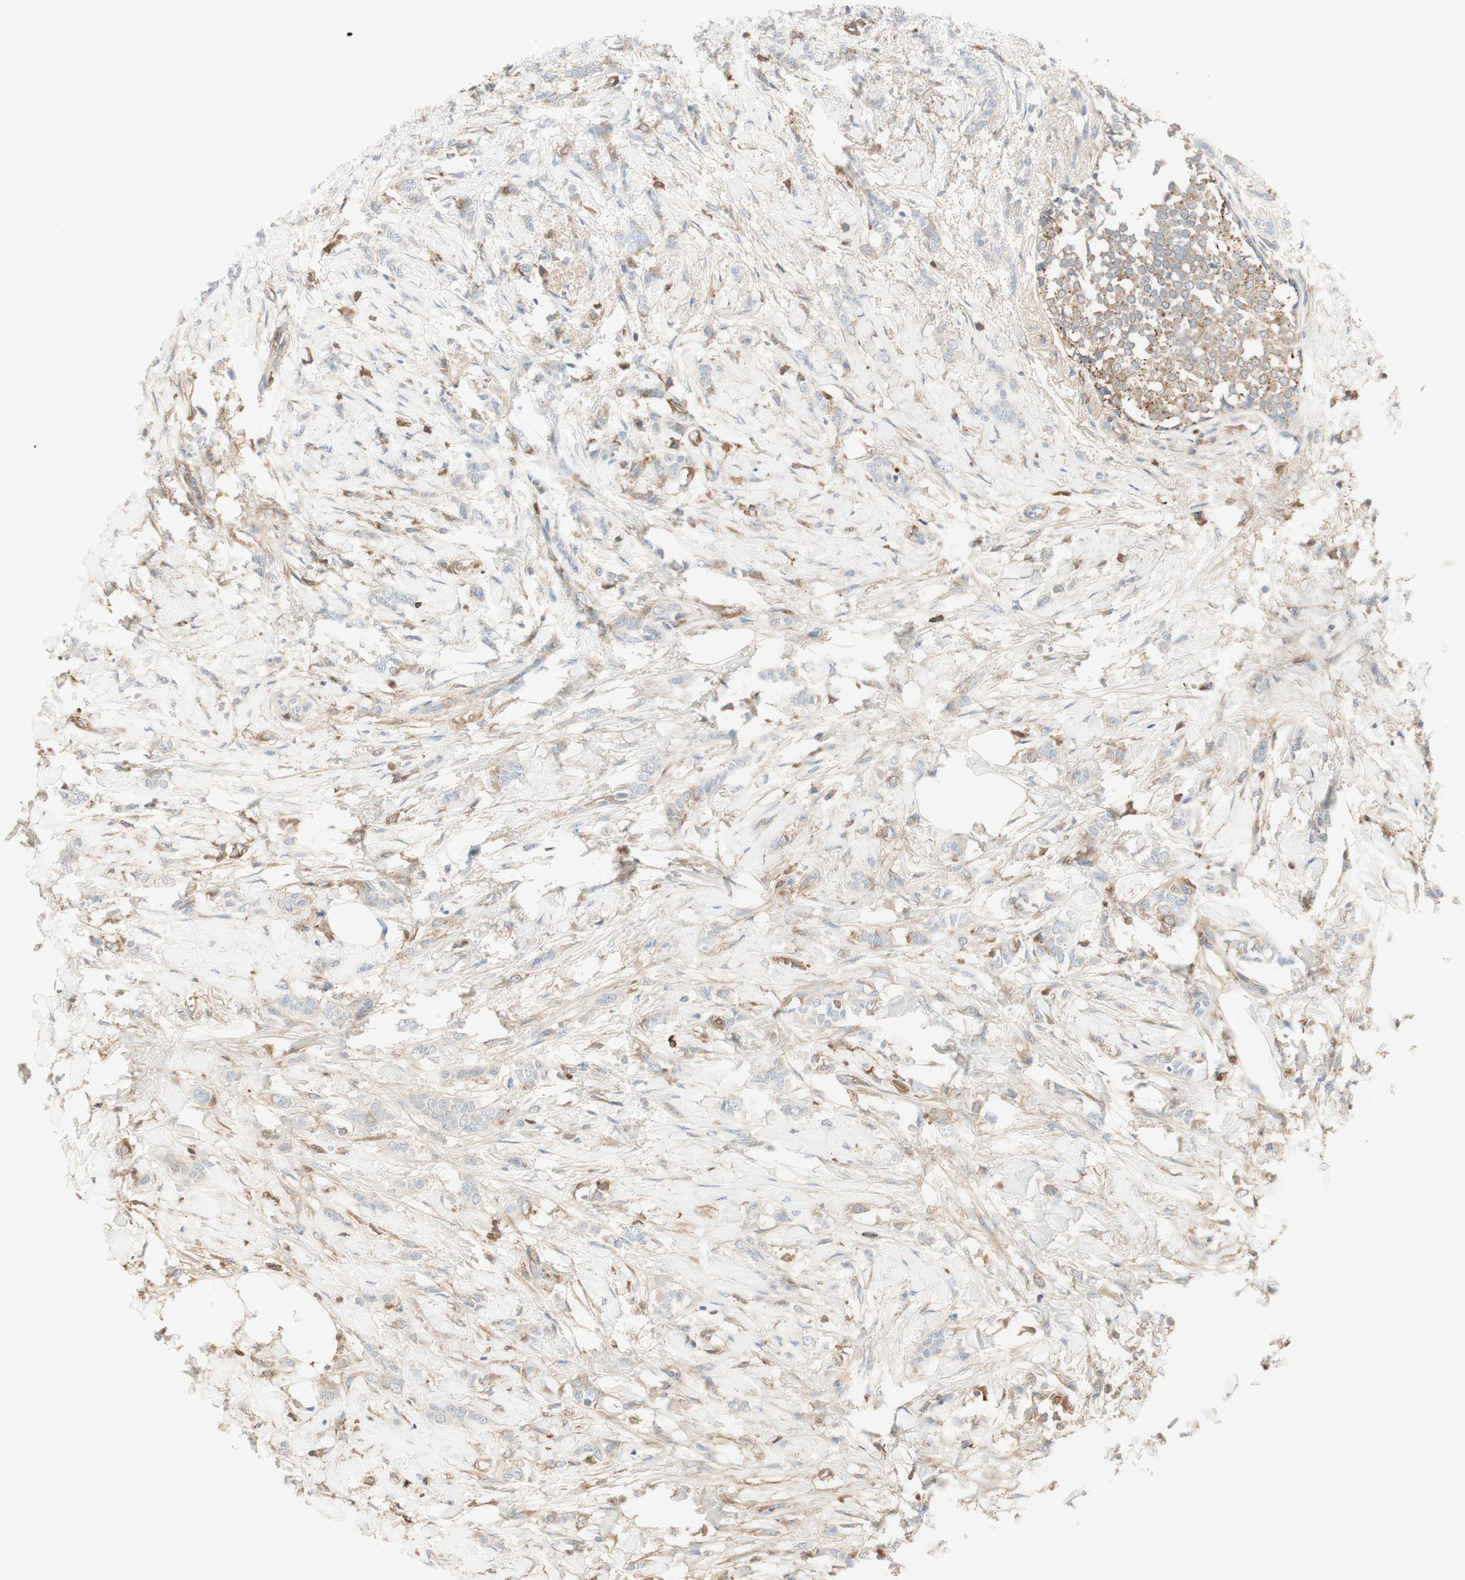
{"staining": {"intensity": "weak", "quantity": "<25%", "location": "cytoplasmic/membranous"}, "tissue": "breast cancer", "cell_type": "Tumor cells", "image_type": "cancer", "snomed": [{"axis": "morphology", "description": "Lobular carcinoma, in situ"}, {"axis": "morphology", "description": "Lobular carcinoma"}, {"axis": "topography", "description": "Breast"}], "caption": "Breast cancer was stained to show a protein in brown. There is no significant staining in tumor cells. (DAB immunohistochemistry (IHC) with hematoxylin counter stain).", "gene": "KNG1", "patient": {"sex": "female", "age": 41}}